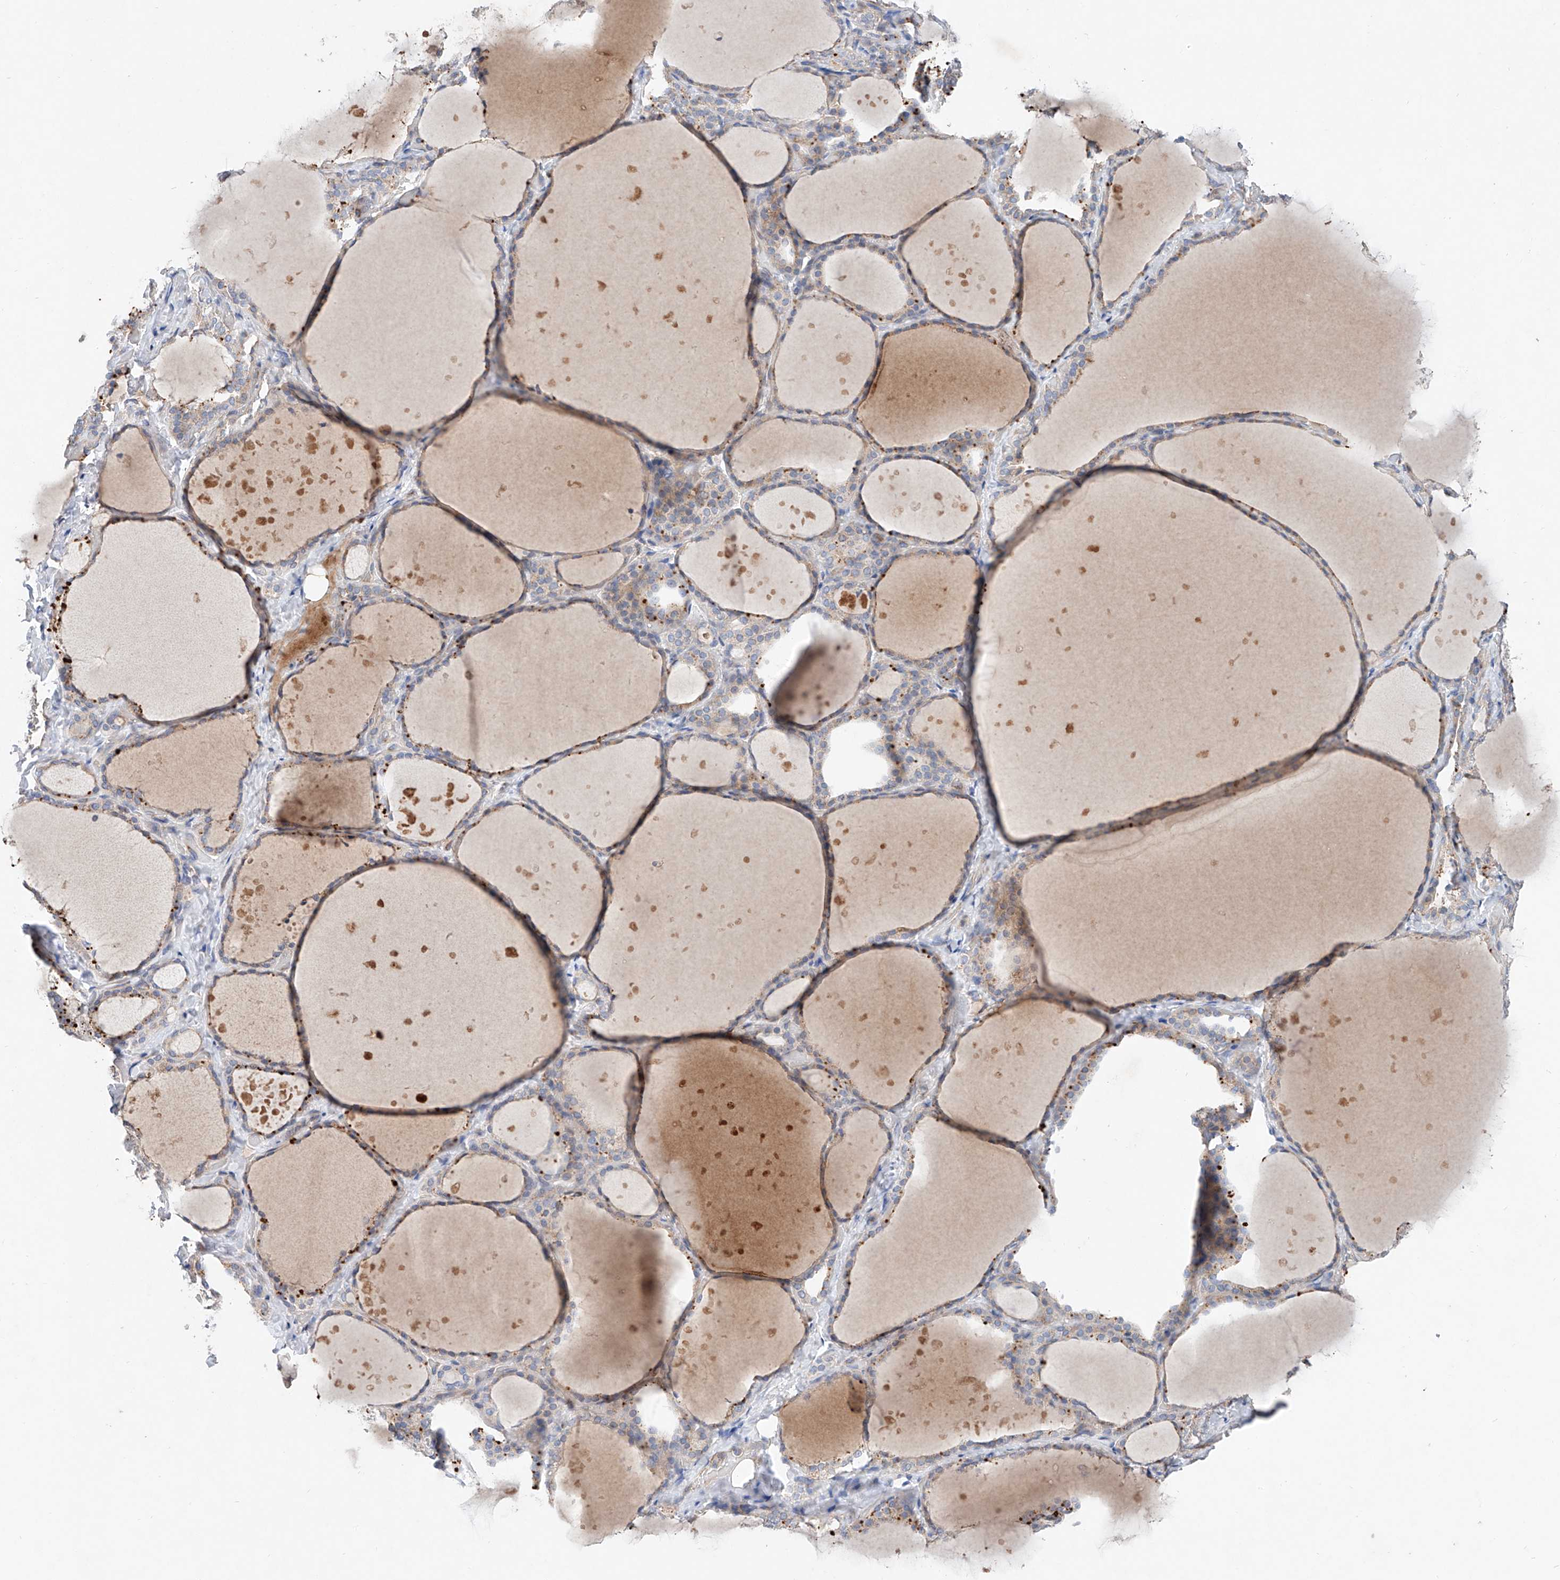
{"staining": {"intensity": "moderate", "quantity": "25%-75%", "location": "cytoplasmic/membranous"}, "tissue": "thyroid gland", "cell_type": "Glandular cells", "image_type": "normal", "snomed": [{"axis": "morphology", "description": "Normal tissue, NOS"}, {"axis": "topography", "description": "Thyroid gland"}], "caption": "DAB (3,3'-diaminobenzidine) immunohistochemical staining of benign human thyroid gland demonstrates moderate cytoplasmic/membranous protein staining in approximately 25%-75% of glandular cells.", "gene": "FASTK", "patient": {"sex": "female", "age": 44}}